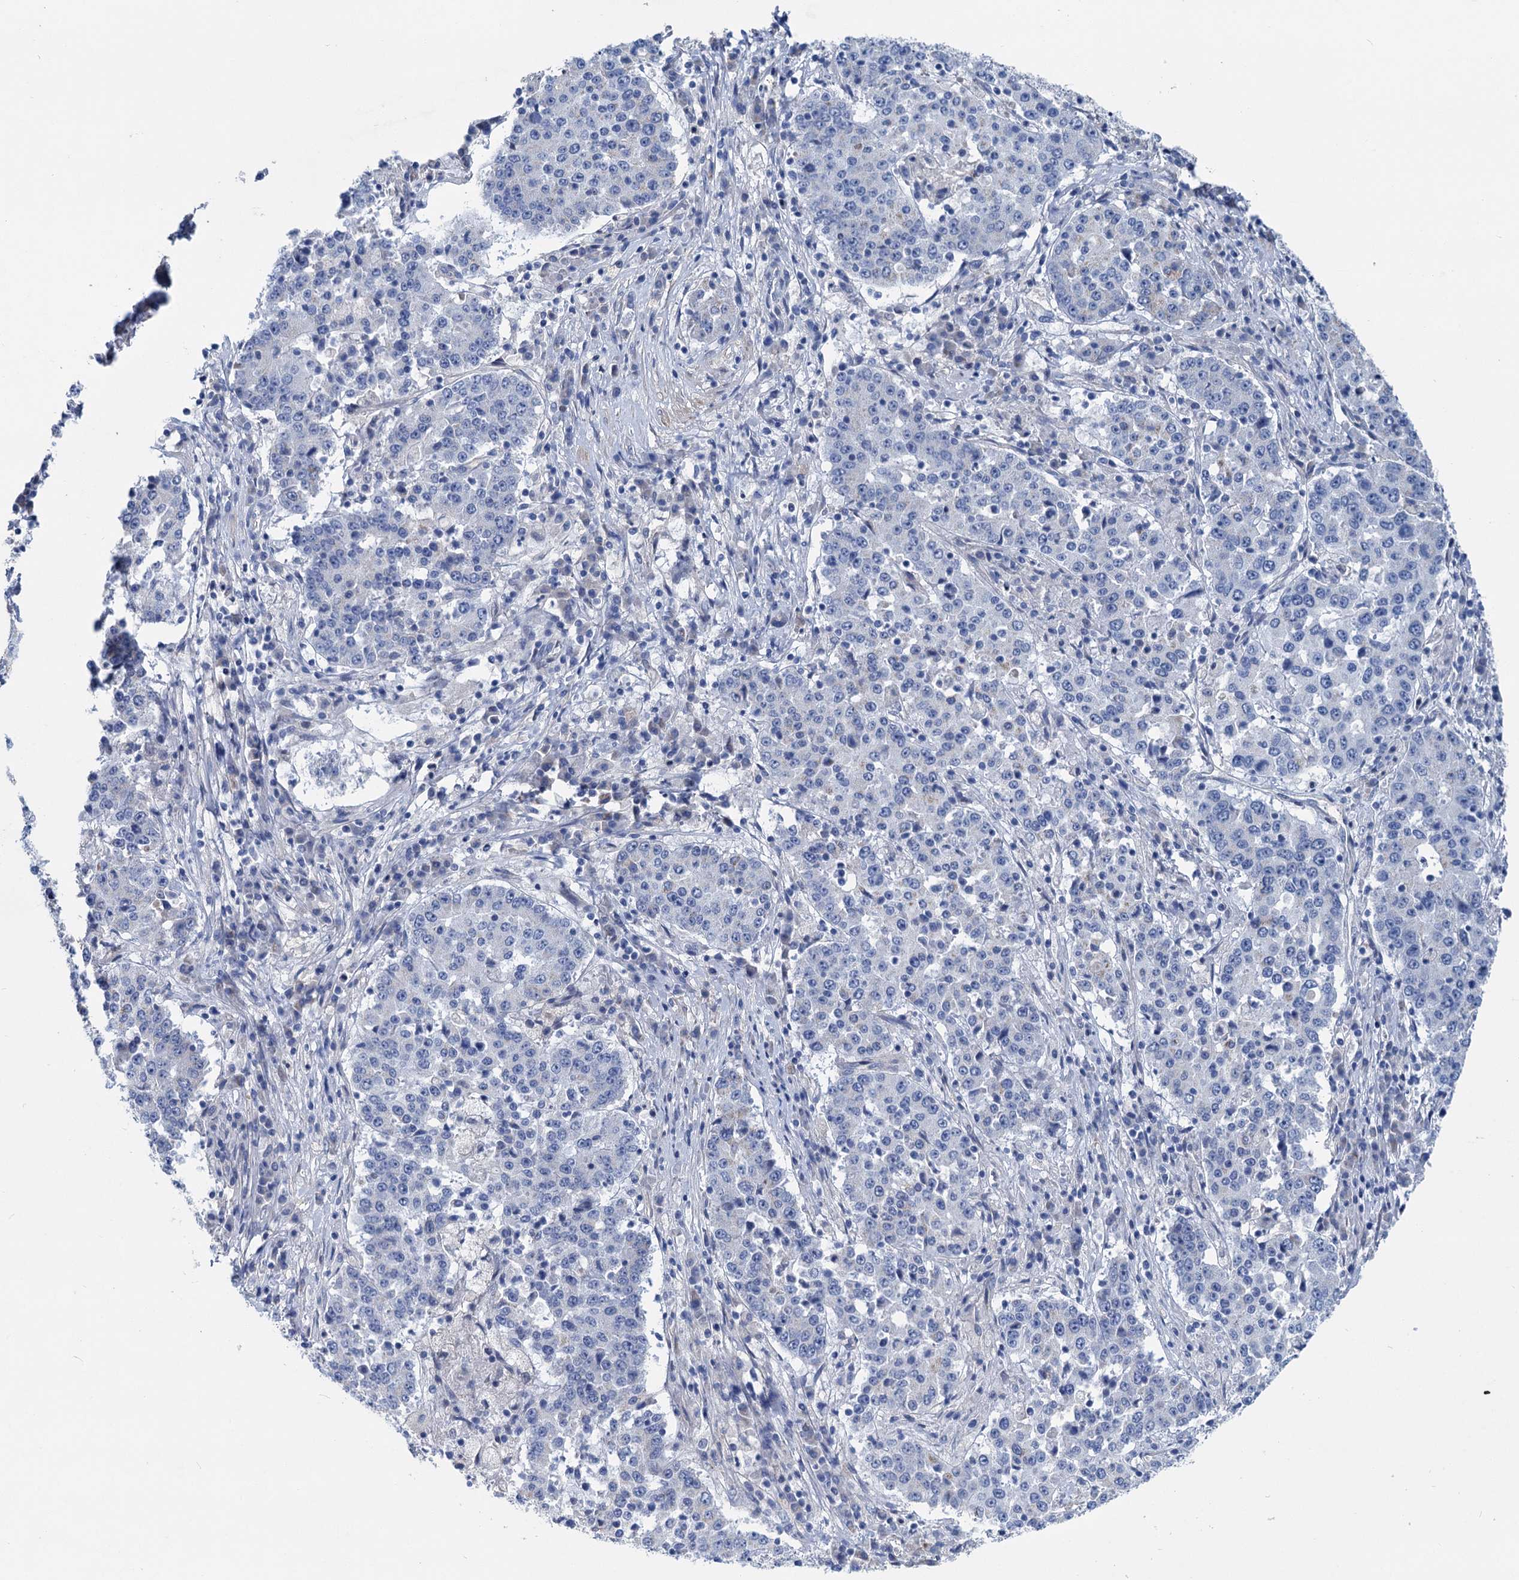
{"staining": {"intensity": "negative", "quantity": "none", "location": "none"}, "tissue": "stomach cancer", "cell_type": "Tumor cells", "image_type": "cancer", "snomed": [{"axis": "morphology", "description": "Adenocarcinoma, NOS"}, {"axis": "topography", "description": "Stomach"}], "caption": "Tumor cells are negative for brown protein staining in adenocarcinoma (stomach). (DAB (3,3'-diaminobenzidine) IHC, high magnification).", "gene": "CHDH", "patient": {"sex": "male", "age": 59}}